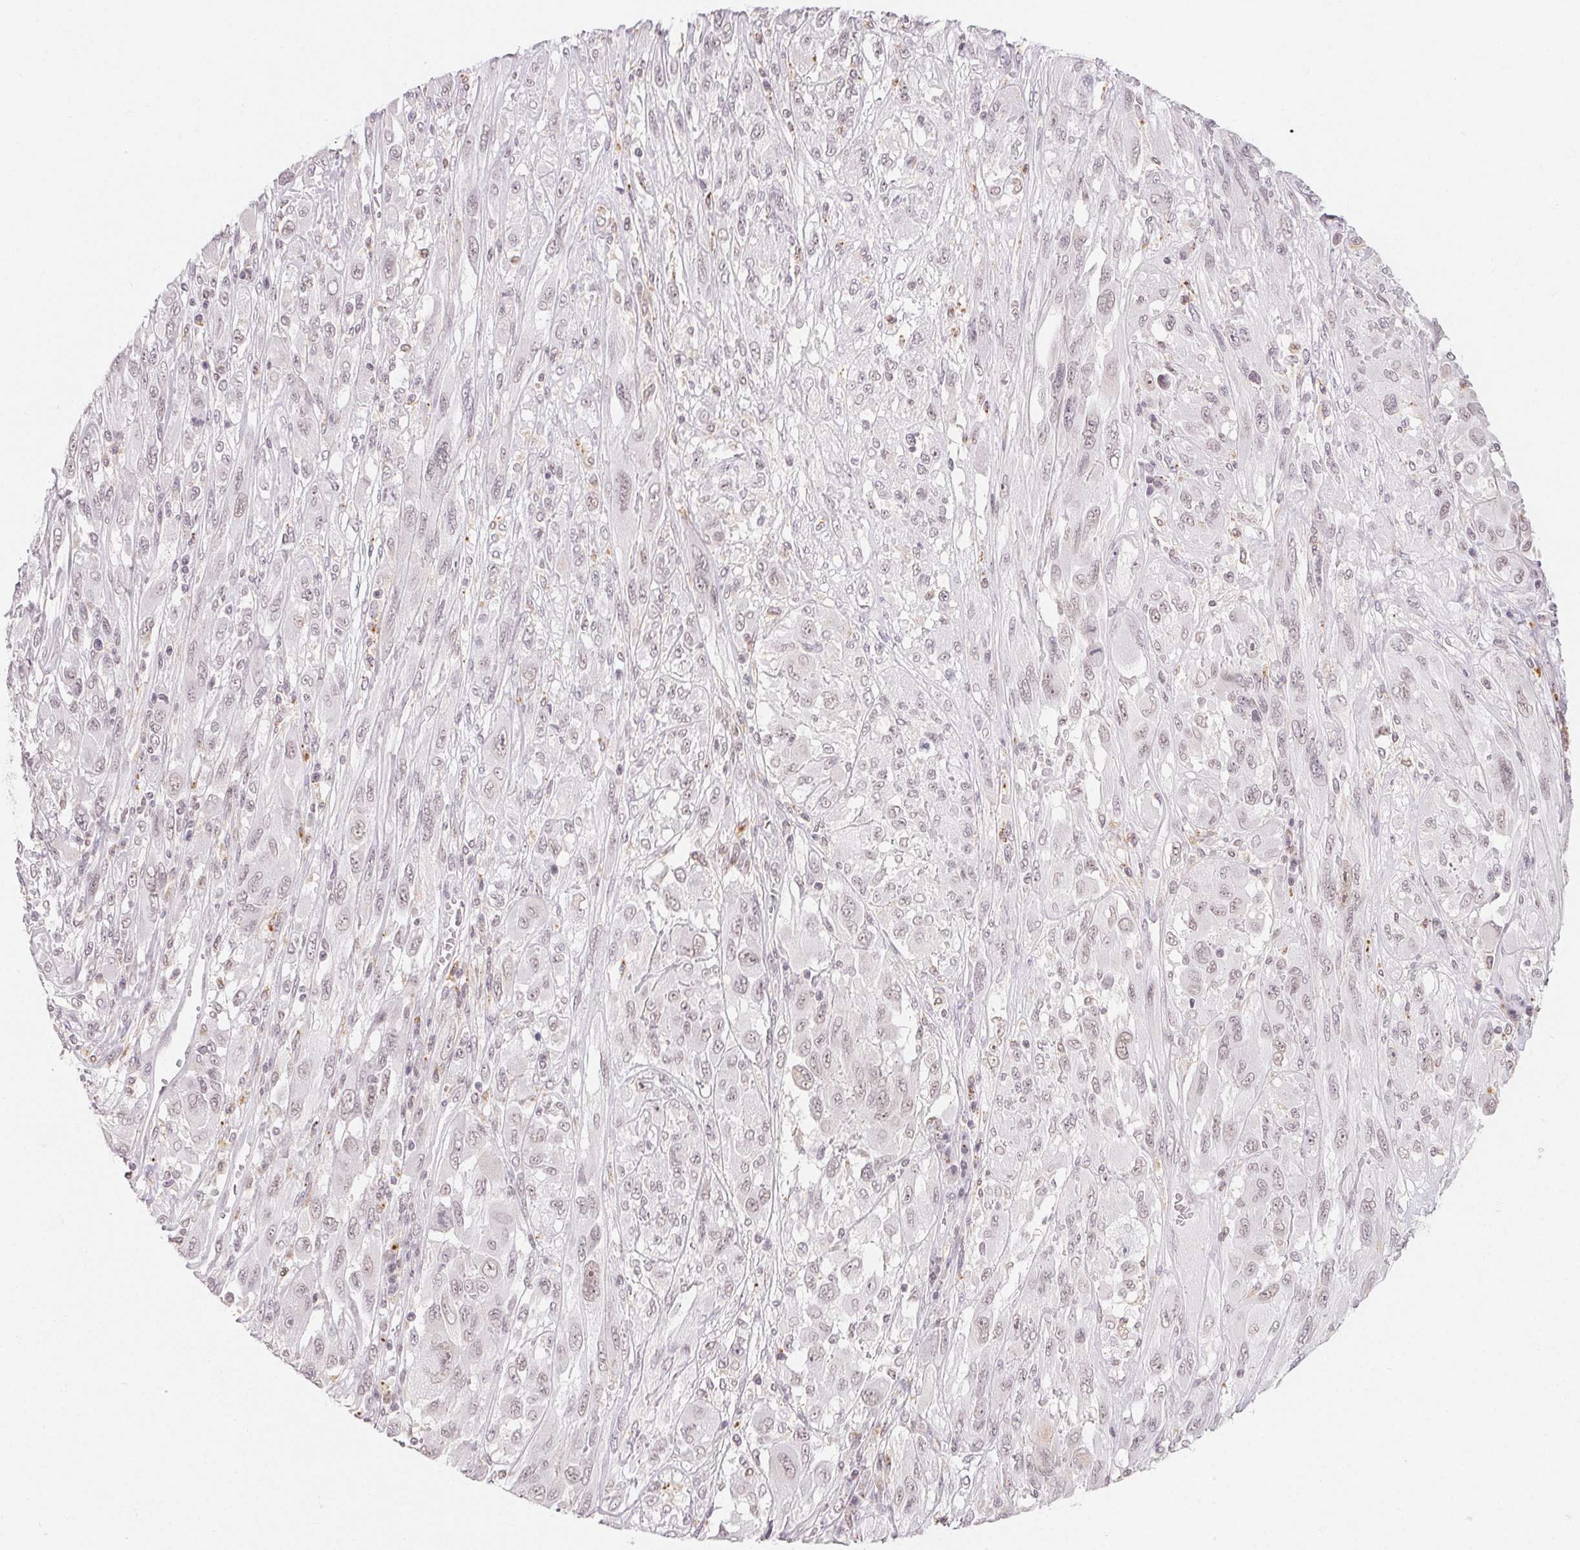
{"staining": {"intensity": "weak", "quantity": "<25%", "location": "nuclear"}, "tissue": "melanoma", "cell_type": "Tumor cells", "image_type": "cancer", "snomed": [{"axis": "morphology", "description": "Malignant melanoma, NOS"}, {"axis": "topography", "description": "Skin"}], "caption": "Human malignant melanoma stained for a protein using immunohistochemistry displays no expression in tumor cells.", "gene": "NXF3", "patient": {"sex": "female", "age": 91}}